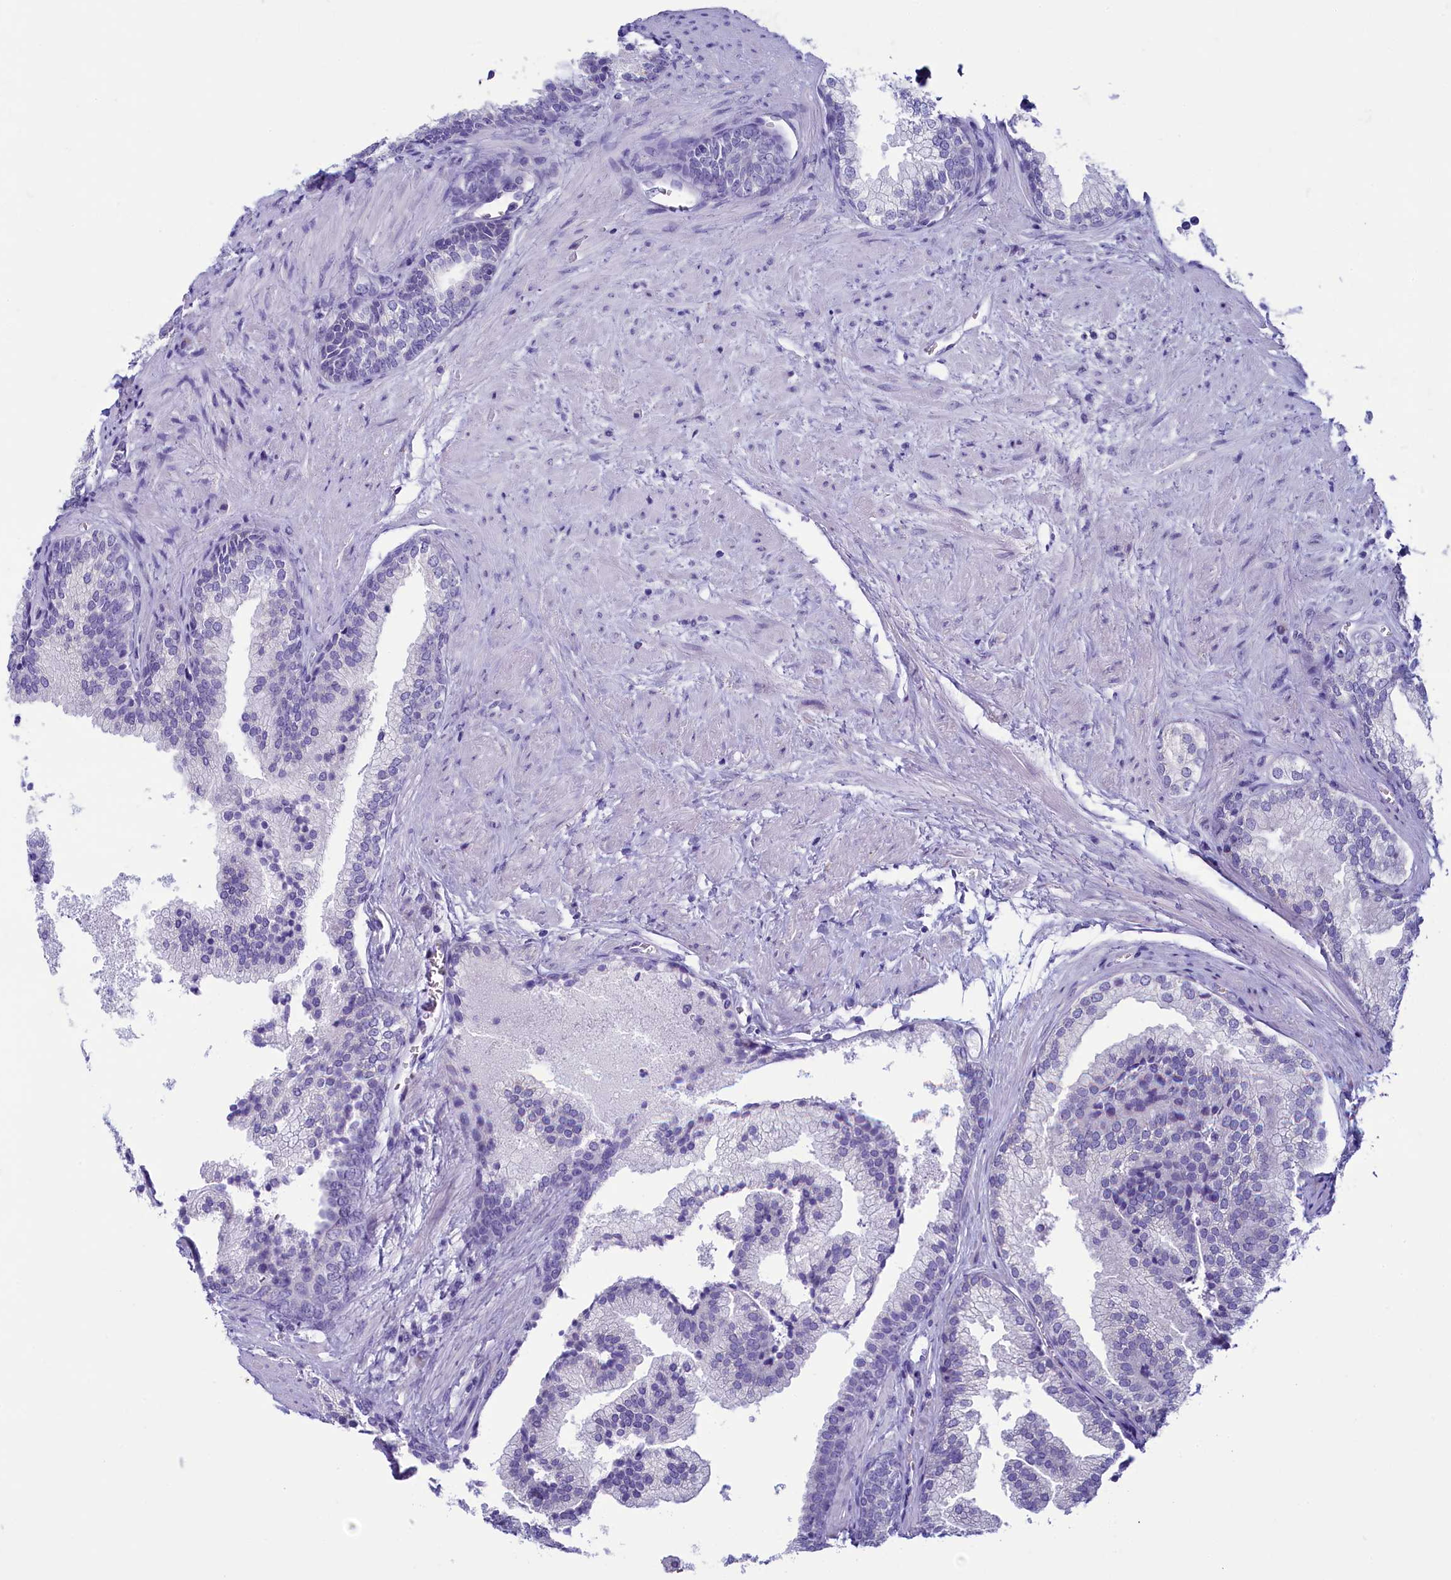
{"staining": {"intensity": "negative", "quantity": "none", "location": "none"}, "tissue": "prostate", "cell_type": "Glandular cells", "image_type": "normal", "snomed": [{"axis": "morphology", "description": "Normal tissue, NOS"}, {"axis": "topography", "description": "Prostate"}], "caption": "Immunohistochemistry image of normal prostate: human prostate stained with DAB shows no significant protein positivity in glandular cells.", "gene": "SKA3", "patient": {"sex": "male", "age": 76}}